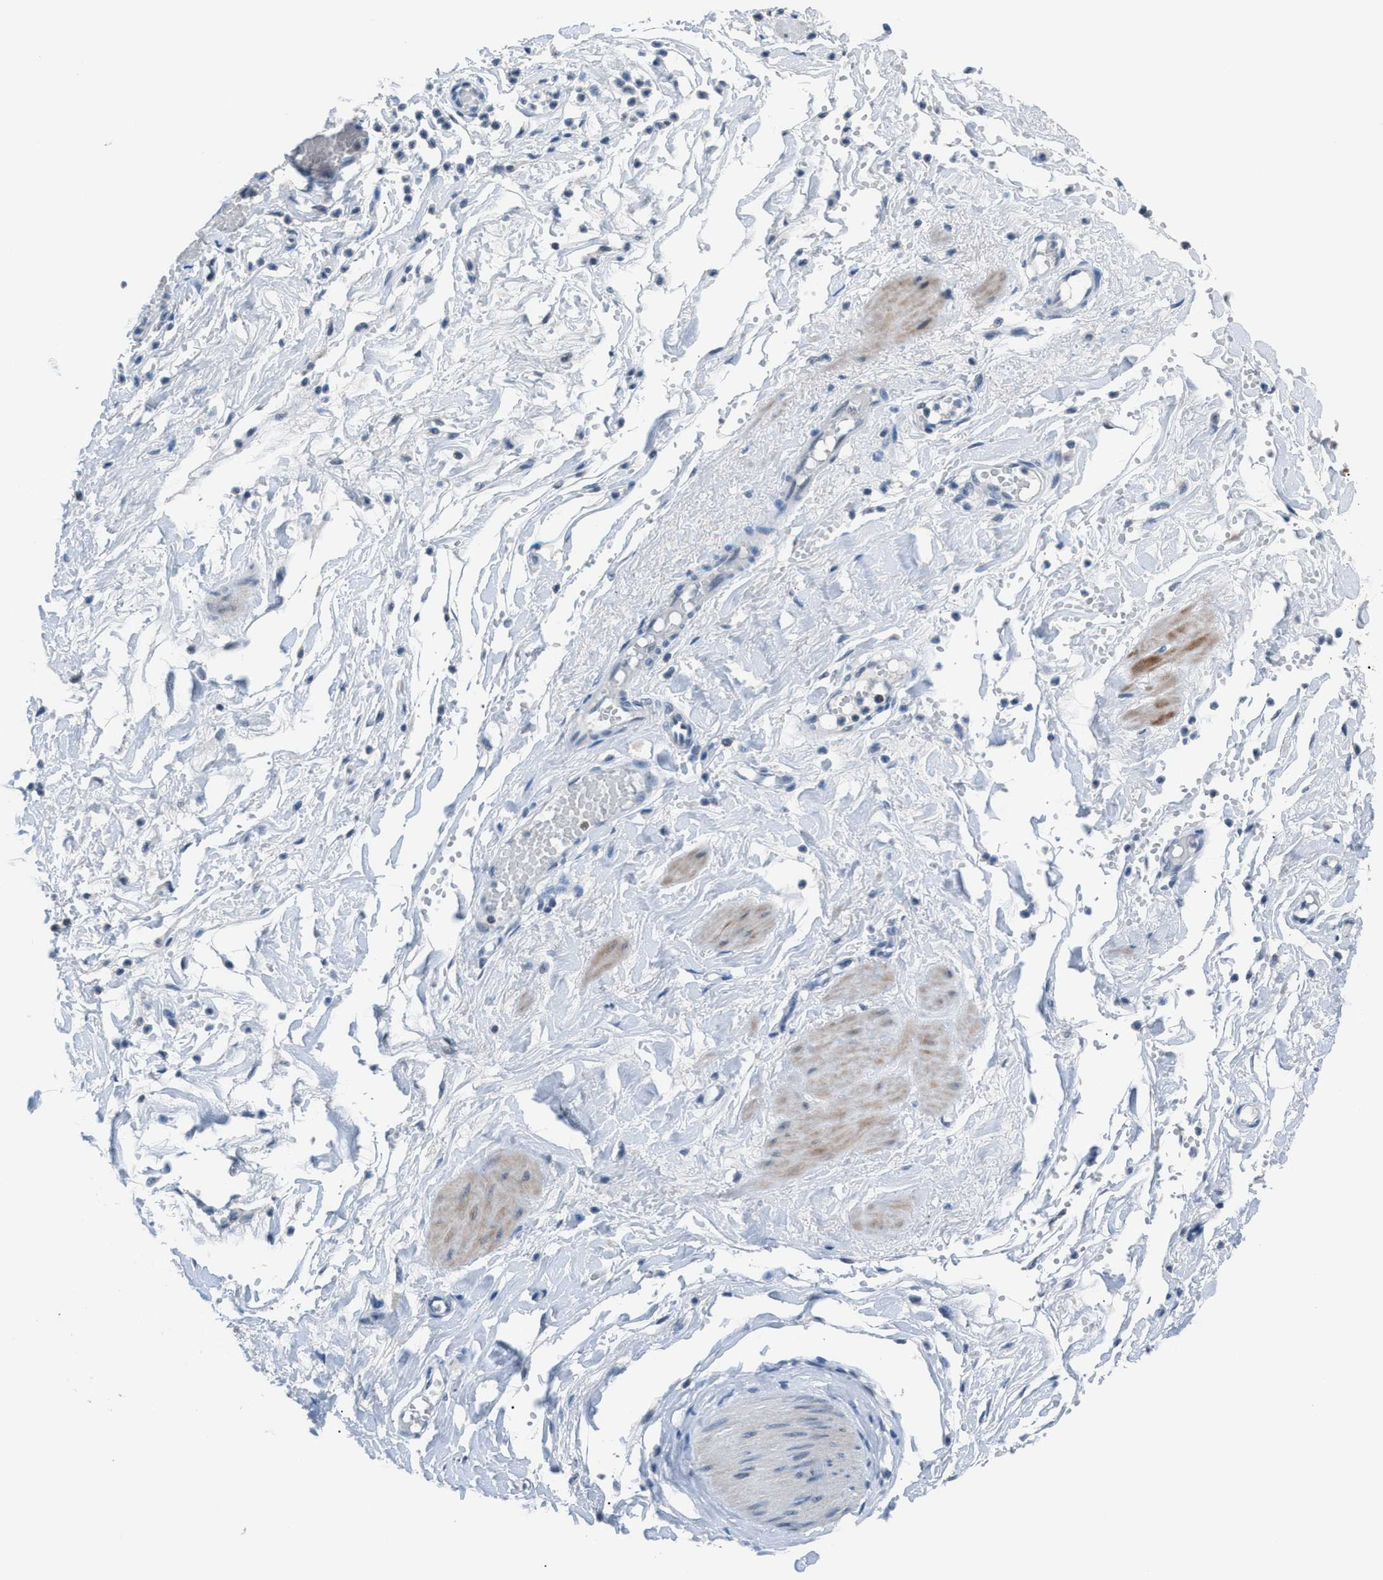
{"staining": {"intensity": "negative", "quantity": "none", "location": "none"}, "tissue": "adipose tissue", "cell_type": "Adipocytes", "image_type": "normal", "snomed": [{"axis": "morphology", "description": "Normal tissue, NOS"}, {"axis": "topography", "description": "Soft tissue"}], "caption": "Adipose tissue stained for a protein using immunohistochemistry (IHC) demonstrates no expression adipocytes.", "gene": "ANAPC11", "patient": {"sex": "male", "age": 72}}